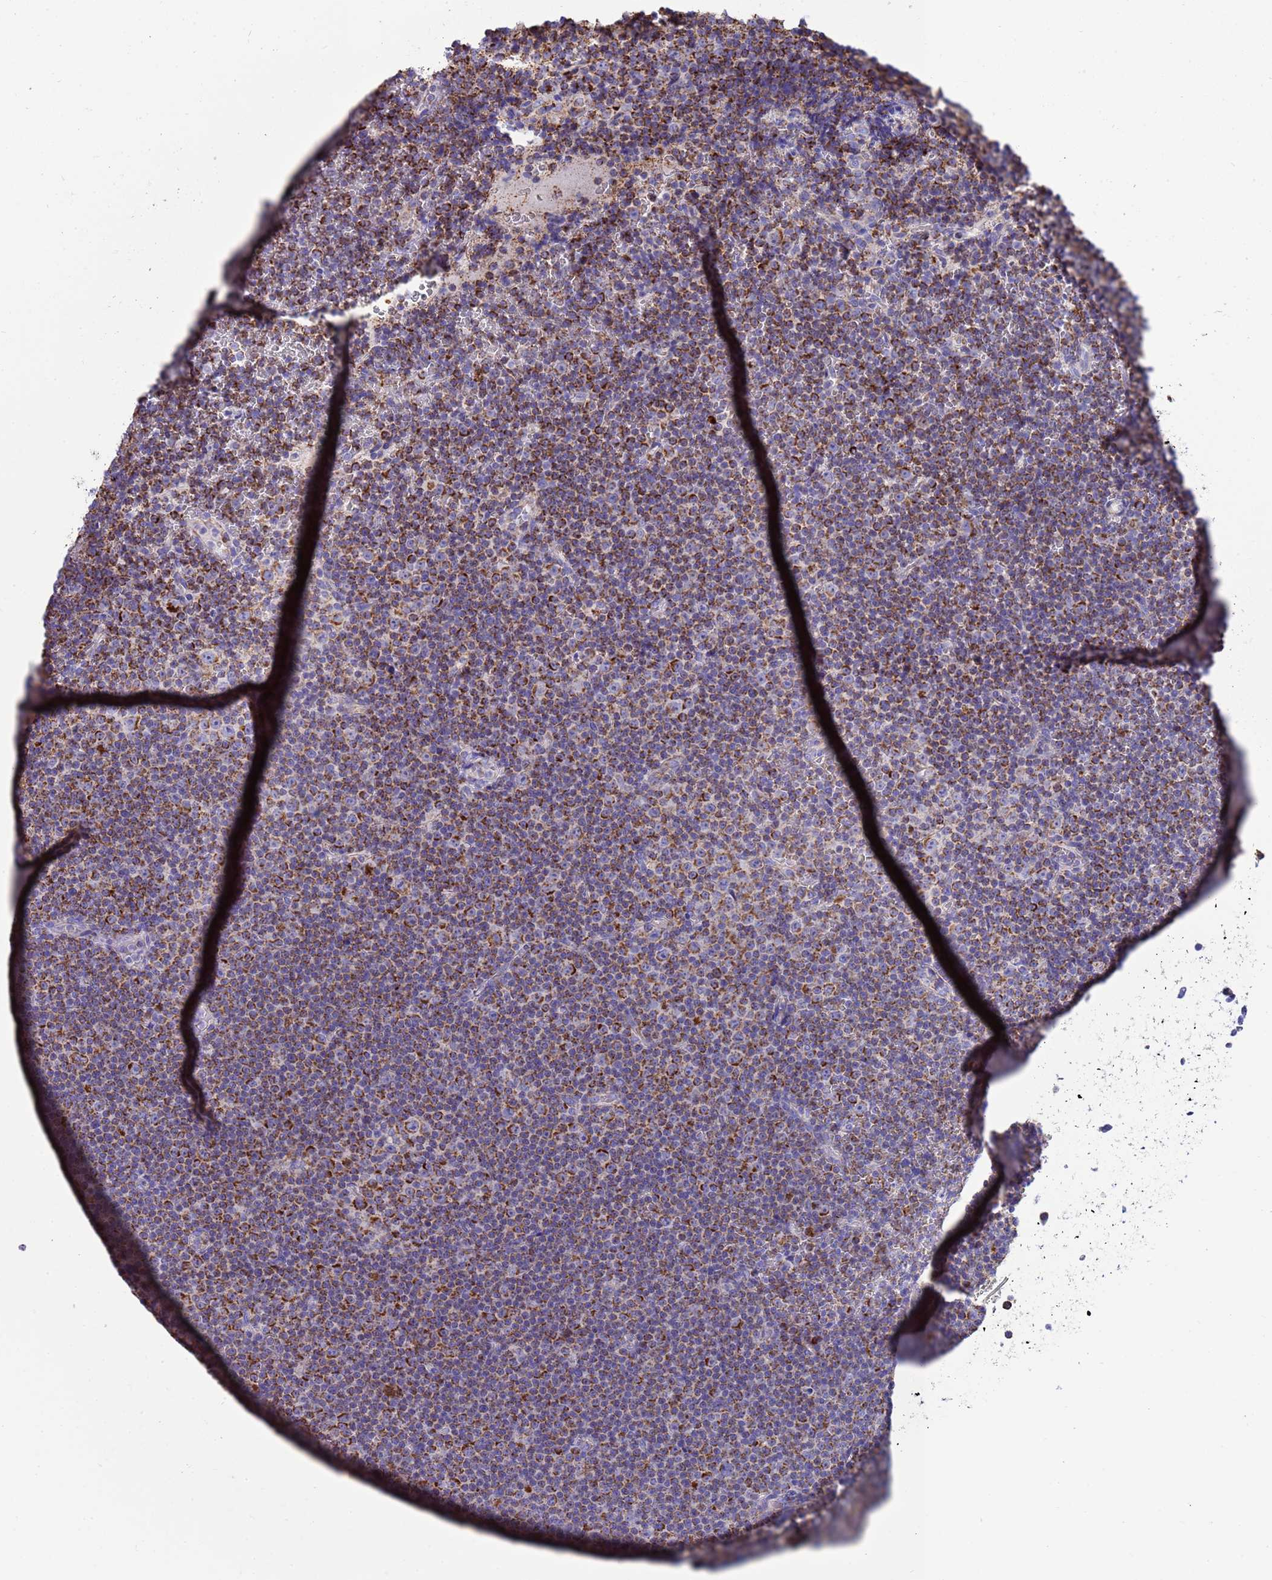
{"staining": {"intensity": "strong", "quantity": "25%-75%", "location": "cytoplasmic/membranous"}, "tissue": "lymphoma", "cell_type": "Tumor cells", "image_type": "cancer", "snomed": [{"axis": "morphology", "description": "Malignant lymphoma, non-Hodgkin's type, Low grade"}, {"axis": "topography", "description": "Lymph node"}], "caption": "Protein expression analysis of human lymphoma reveals strong cytoplasmic/membranous staining in about 25%-75% of tumor cells. (DAB IHC with brightfield microscopy, high magnification).", "gene": "RNF165", "patient": {"sex": "female", "age": 67}}